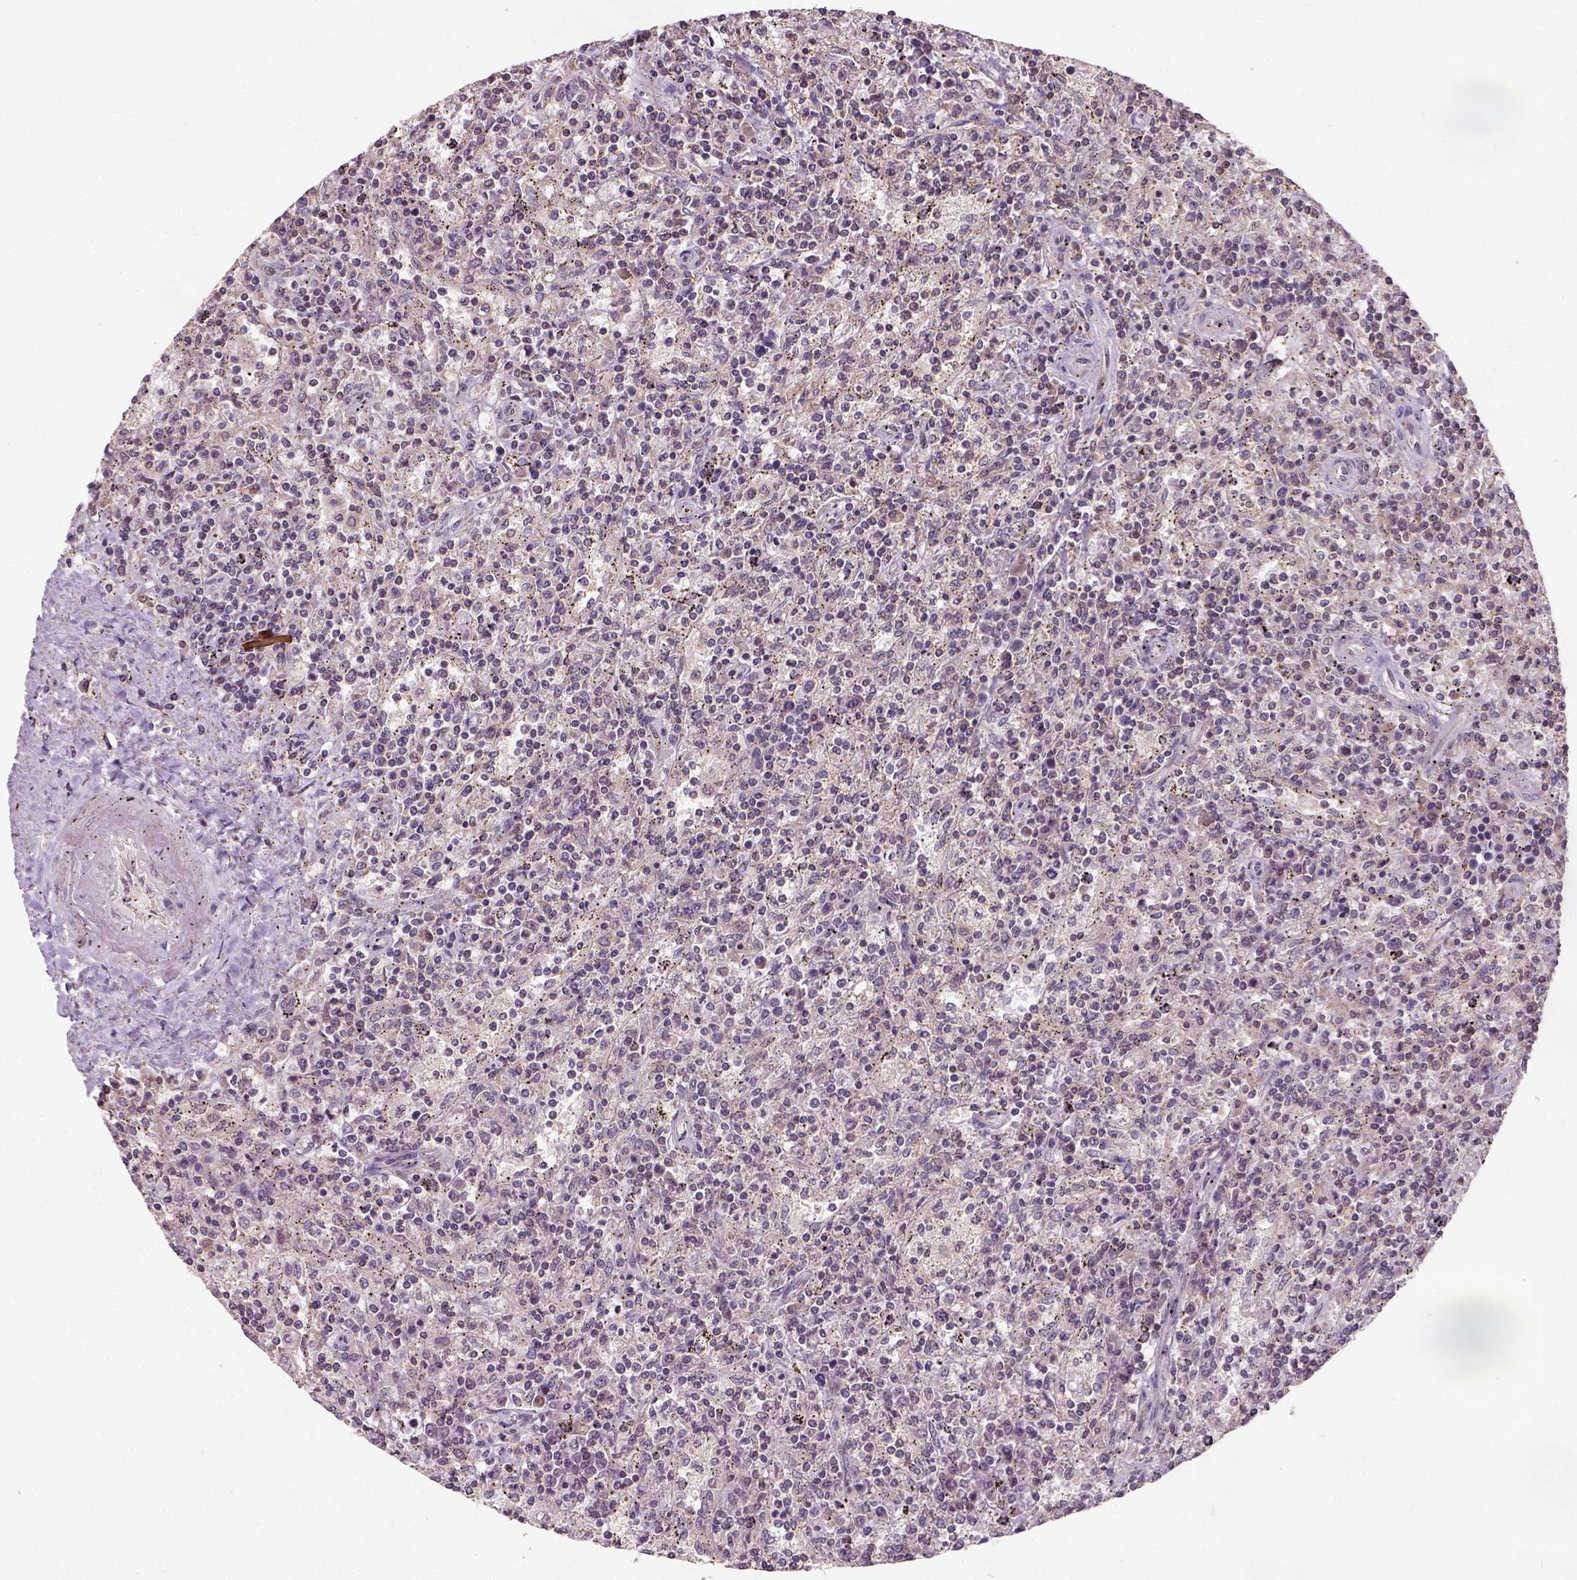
{"staining": {"intensity": "negative", "quantity": "none", "location": "none"}, "tissue": "lymphoma", "cell_type": "Tumor cells", "image_type": "cancer", "snomed": [{"axis": "morphology", "description": "Malignant lymphoma, non-Hodgkin's type, Low grade"}, {"axis": "topography", "description": "Spleen"}], "caption": "Tumor cells are negative for protein expression in human malignant lymphoma, non-Hodgkin's type (low-grade).", "gene": "CAMKK1", "patient": {"sex": "male", "age": 62}}